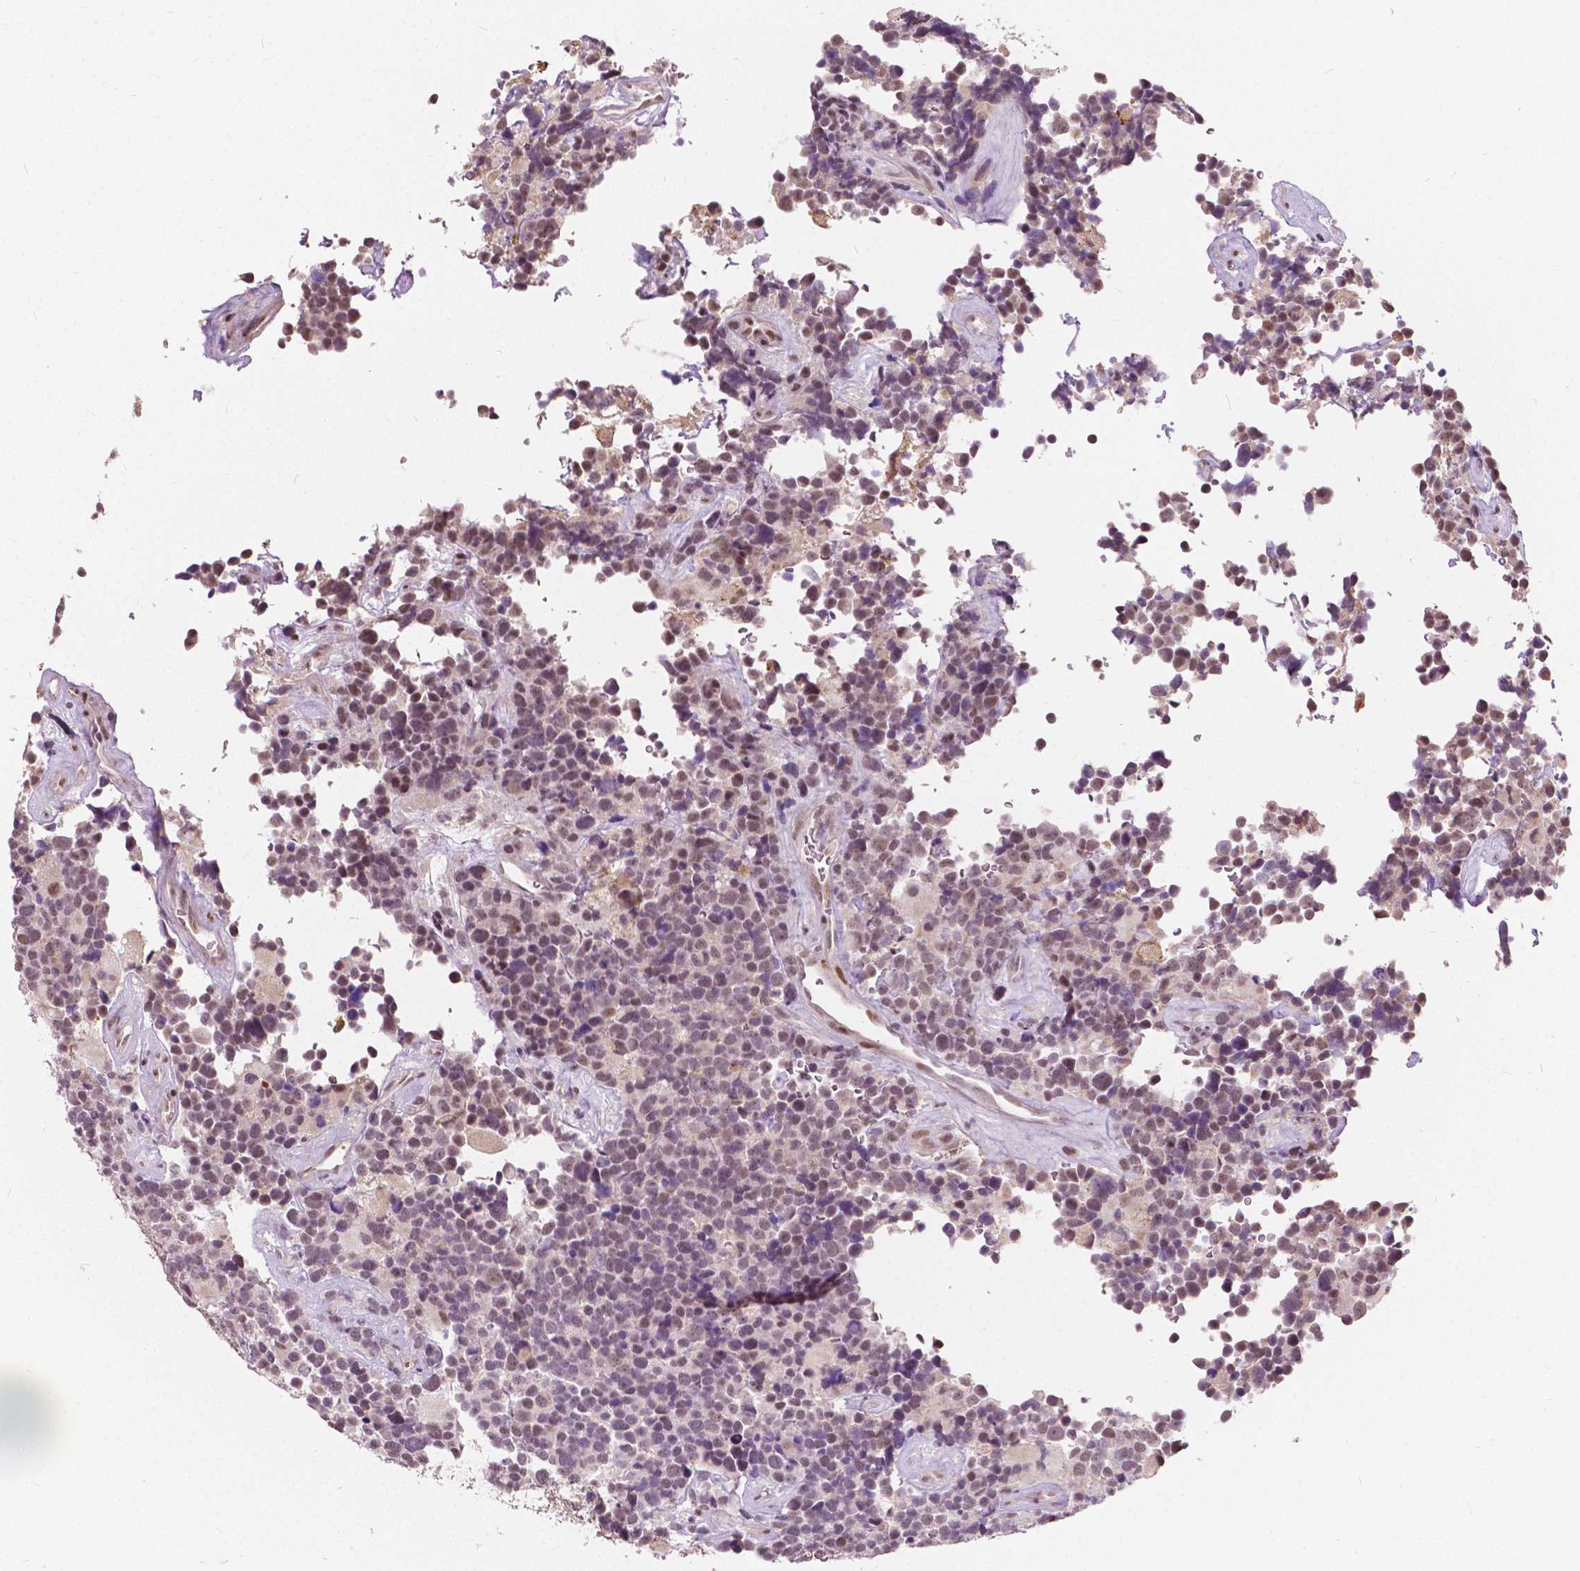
{"staining": {"intensity": "weak", "quantity": "25%-75%", "location": "nuclear"}, "tissue": "glioma", "cell_type": "Tumor cells", "image_type": "cancer", "snomed": [{"axis": "morphology", "description": "Glioma, malignant, High grade"}, {"axis": "topography", "description": "Brain"}], "caption": "IHC histopathology image of human glioma stained for a protein (brown), which displays low levels of weak nuclear positivity in approximately 25%-75% of tumor cells.", "gene": "DLX6", "patient": {"sex": "male", "age": 33}}